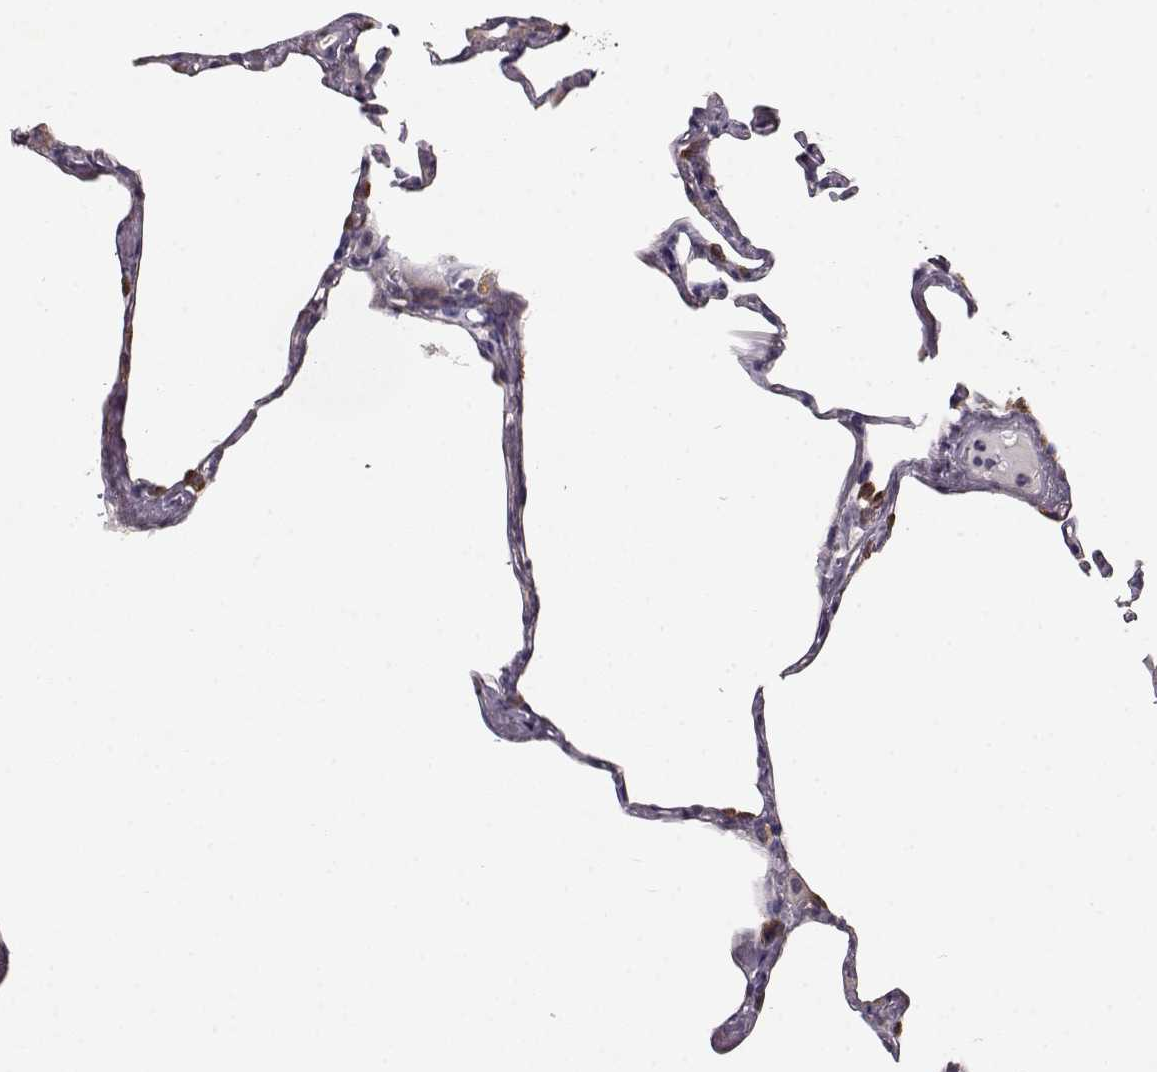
{"staining": {"intensity": "negative", "quantity": "none", "location": "none"}, "tissue": "lung", "cell_type": "Alveolar cells", "image_type": "normal", "snomed": [{"axis": "morphology", "description": "Normal tissue, NOS"}, {"axis": "topography", "description": "Lung"}], "caption": "Benign lung was stained to show a protein in brown. There is no significant staining in alveolar cells. (DAB (3,3'-diaminobenzidine) IHC, high magnification).", "gene": "GHR", "patient": {"sex": "male", "age": 65}}